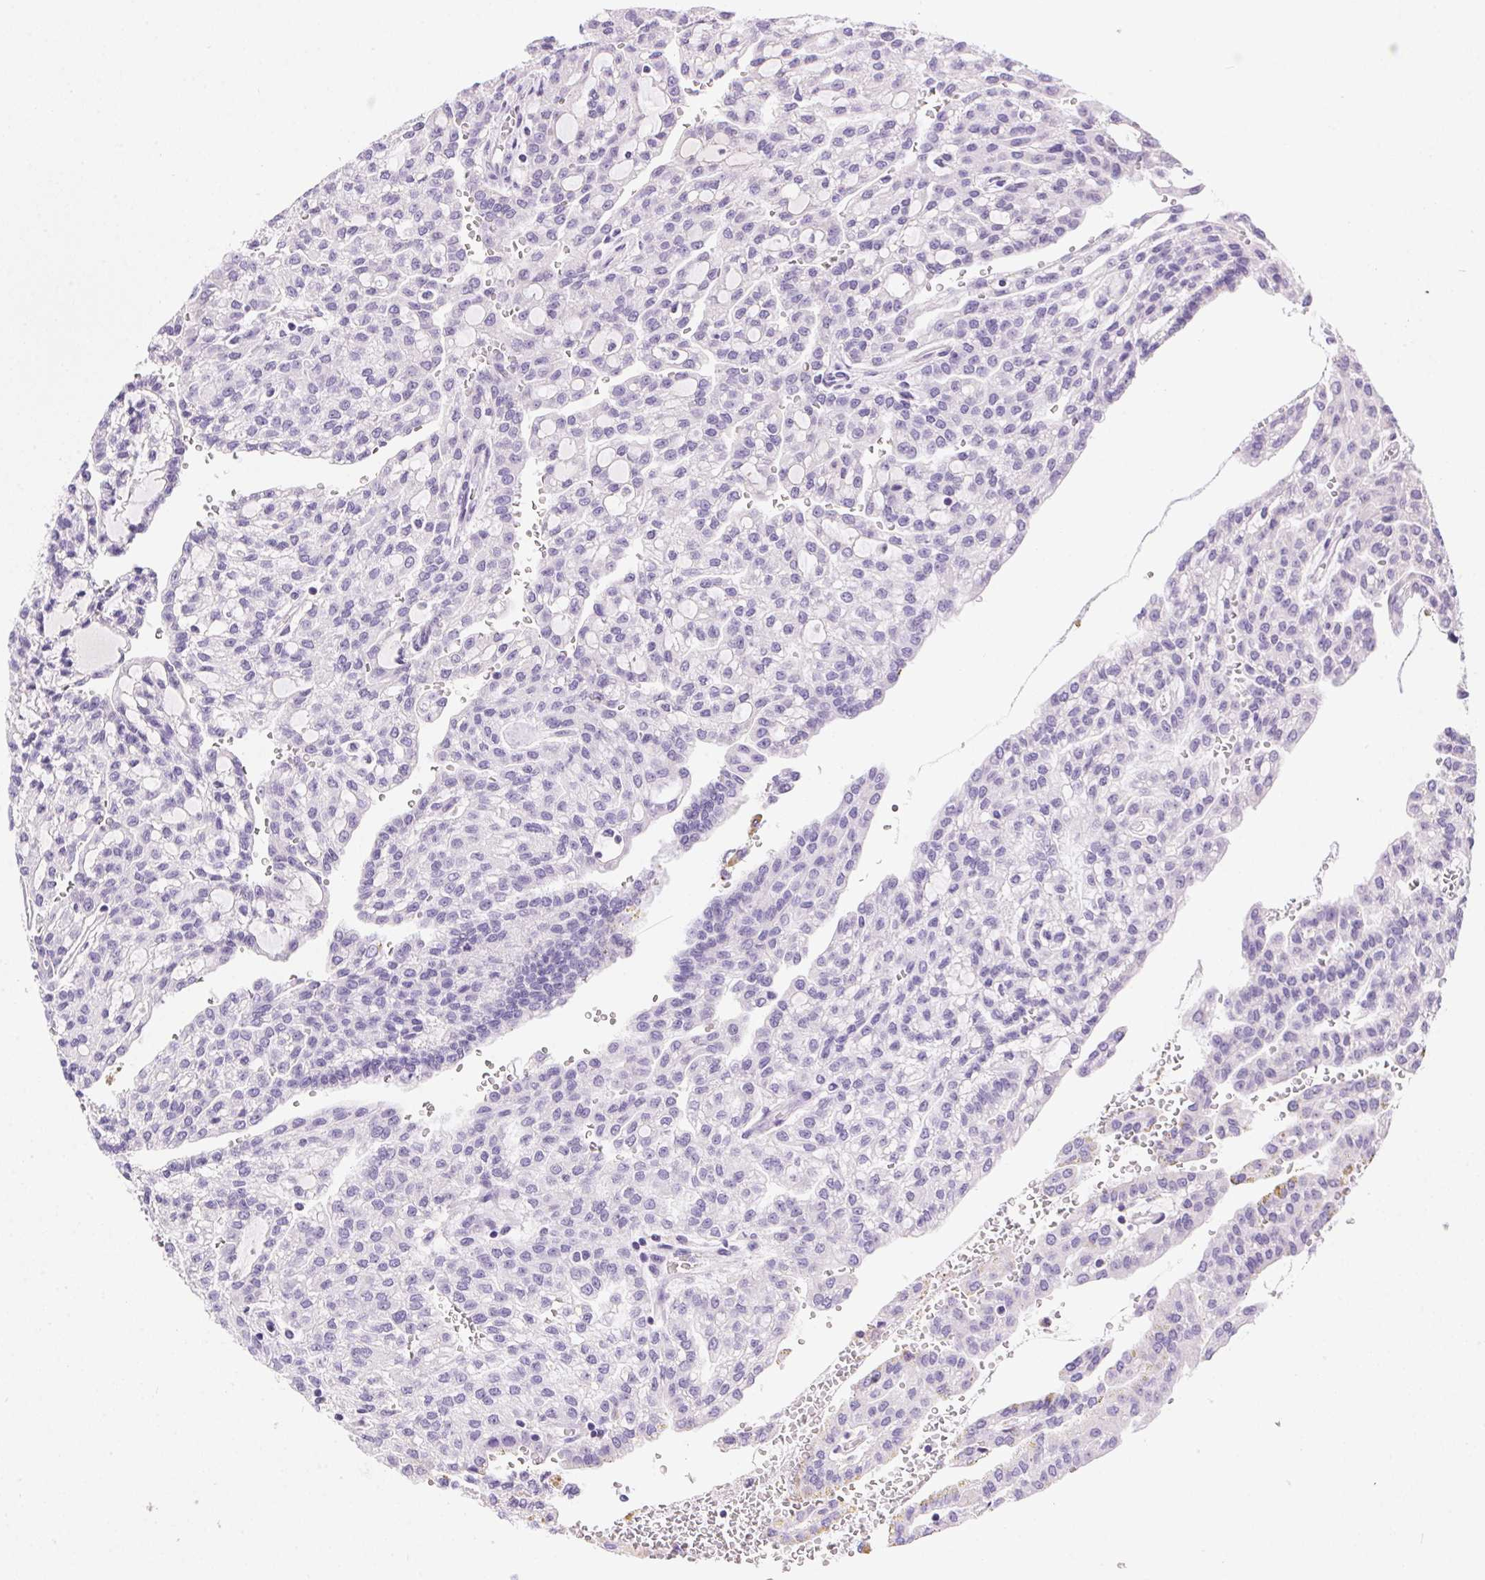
{"staining": {"intensity": "negative", "quantity": "none", "location": "none"}, "tissue": "renal cancer", "cell_type": "Tumor cells", "image_type": "cancer", "snomed": [{"axis": "morphology", "description": "Adenocarcinoma, NOS"}, {"axis": "topography", "description": "Kidney"}], "caption": "Tumor cells are negative for protein expression in human renal cancer.", "gene": "SSTR4", "patient": {"sex": "male", "age": 63}}